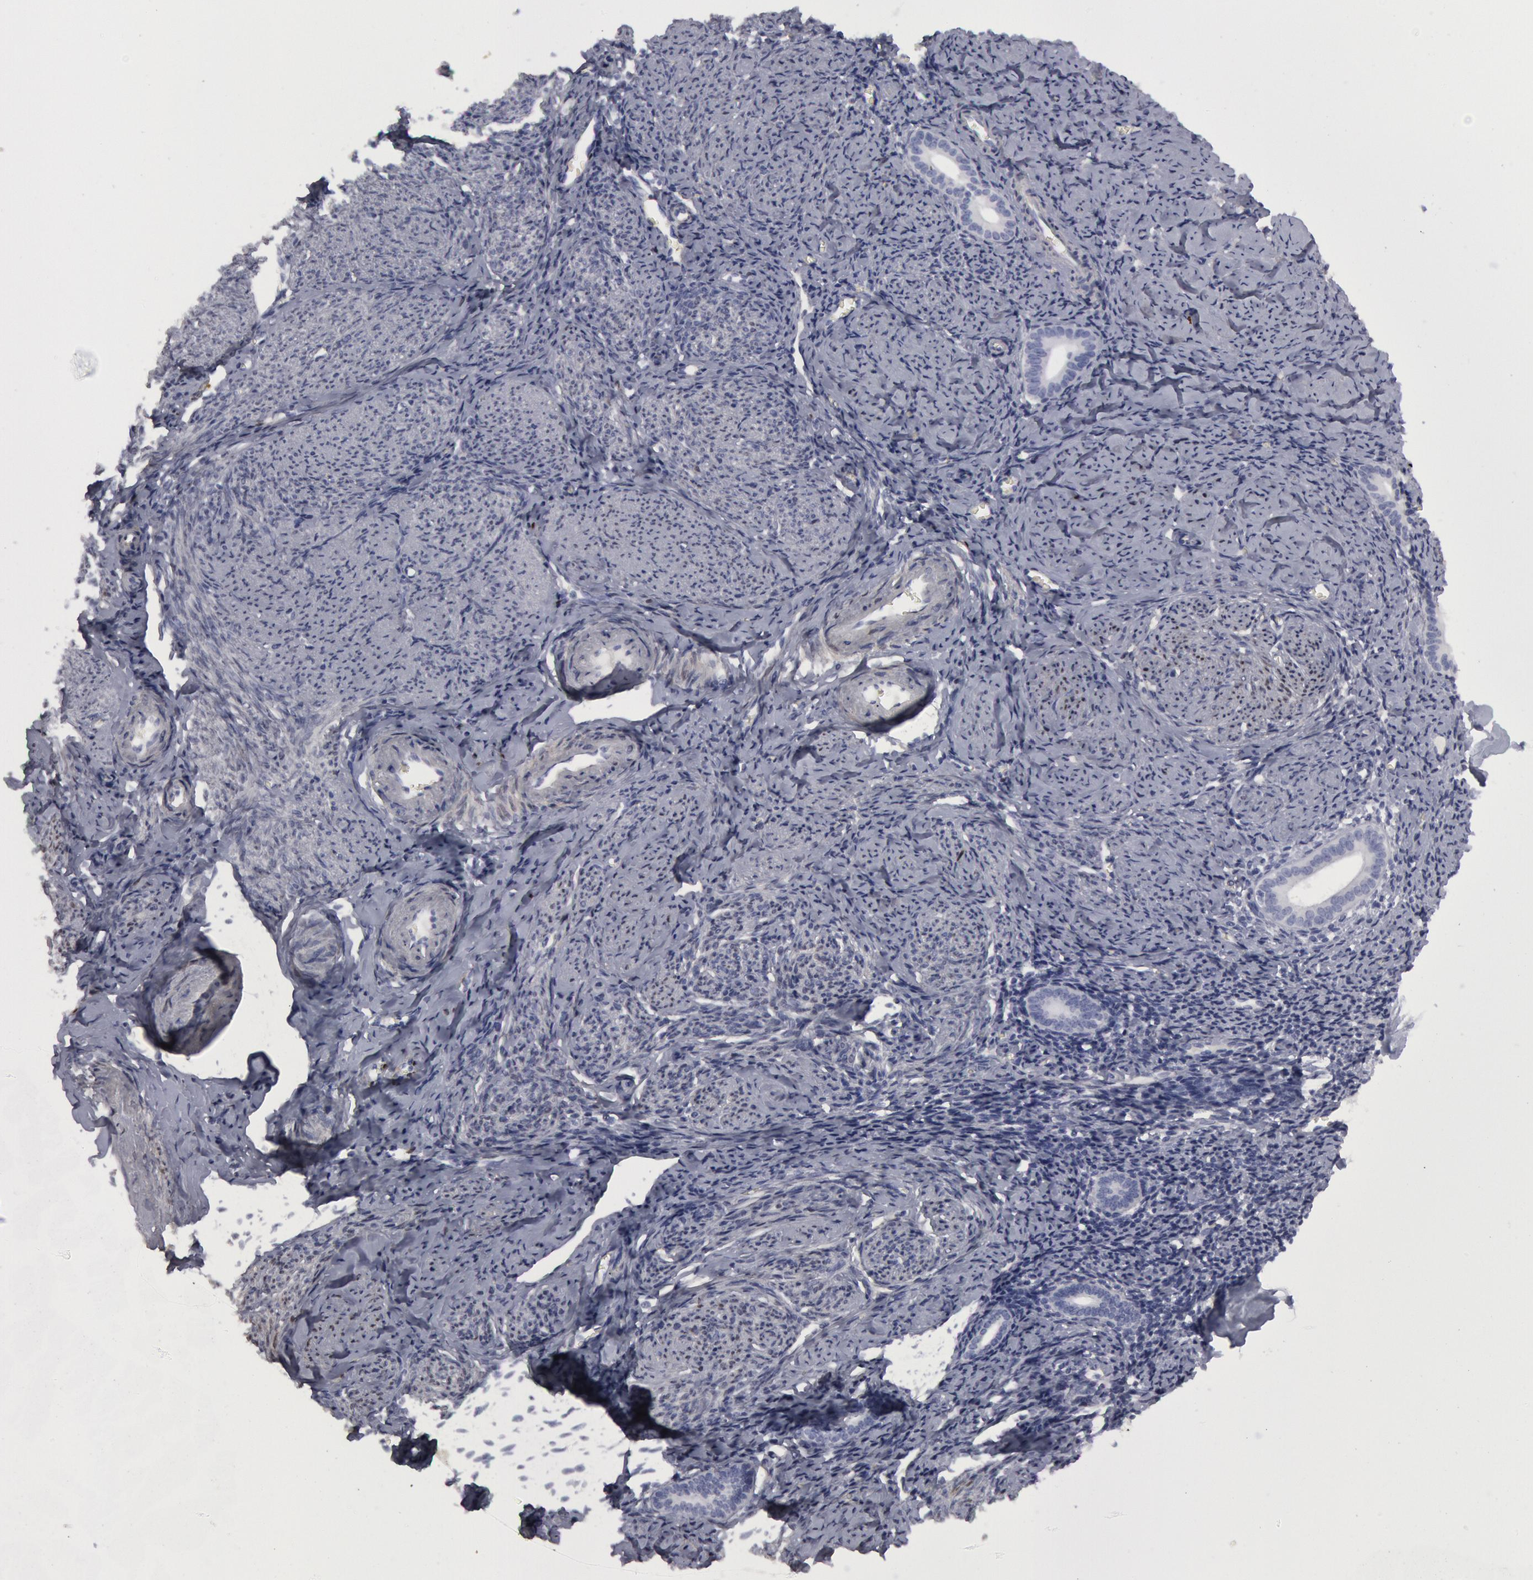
{"staining": {"intensity": "negative", "quantity": "none", "location": "none"}, "tissue": "endometrium", "cell_type": "Cells in endometrial stroma", "image_type": "normal", "snomed": [{"axis": "morphology", "description": "Normal tissue, NOS"}, {"axis": "morphology", "description": "Neoplasm, benign, NOS"}, {"axis": "topography", "description": "Uterus"}], "caption": "An immunohistochemistry image of normal endometrium is shown. There is no staining in cells in endometrial stroma of endometrium.", "gene": "FHL1", "patient": {"sex": "female", "age": 55}}